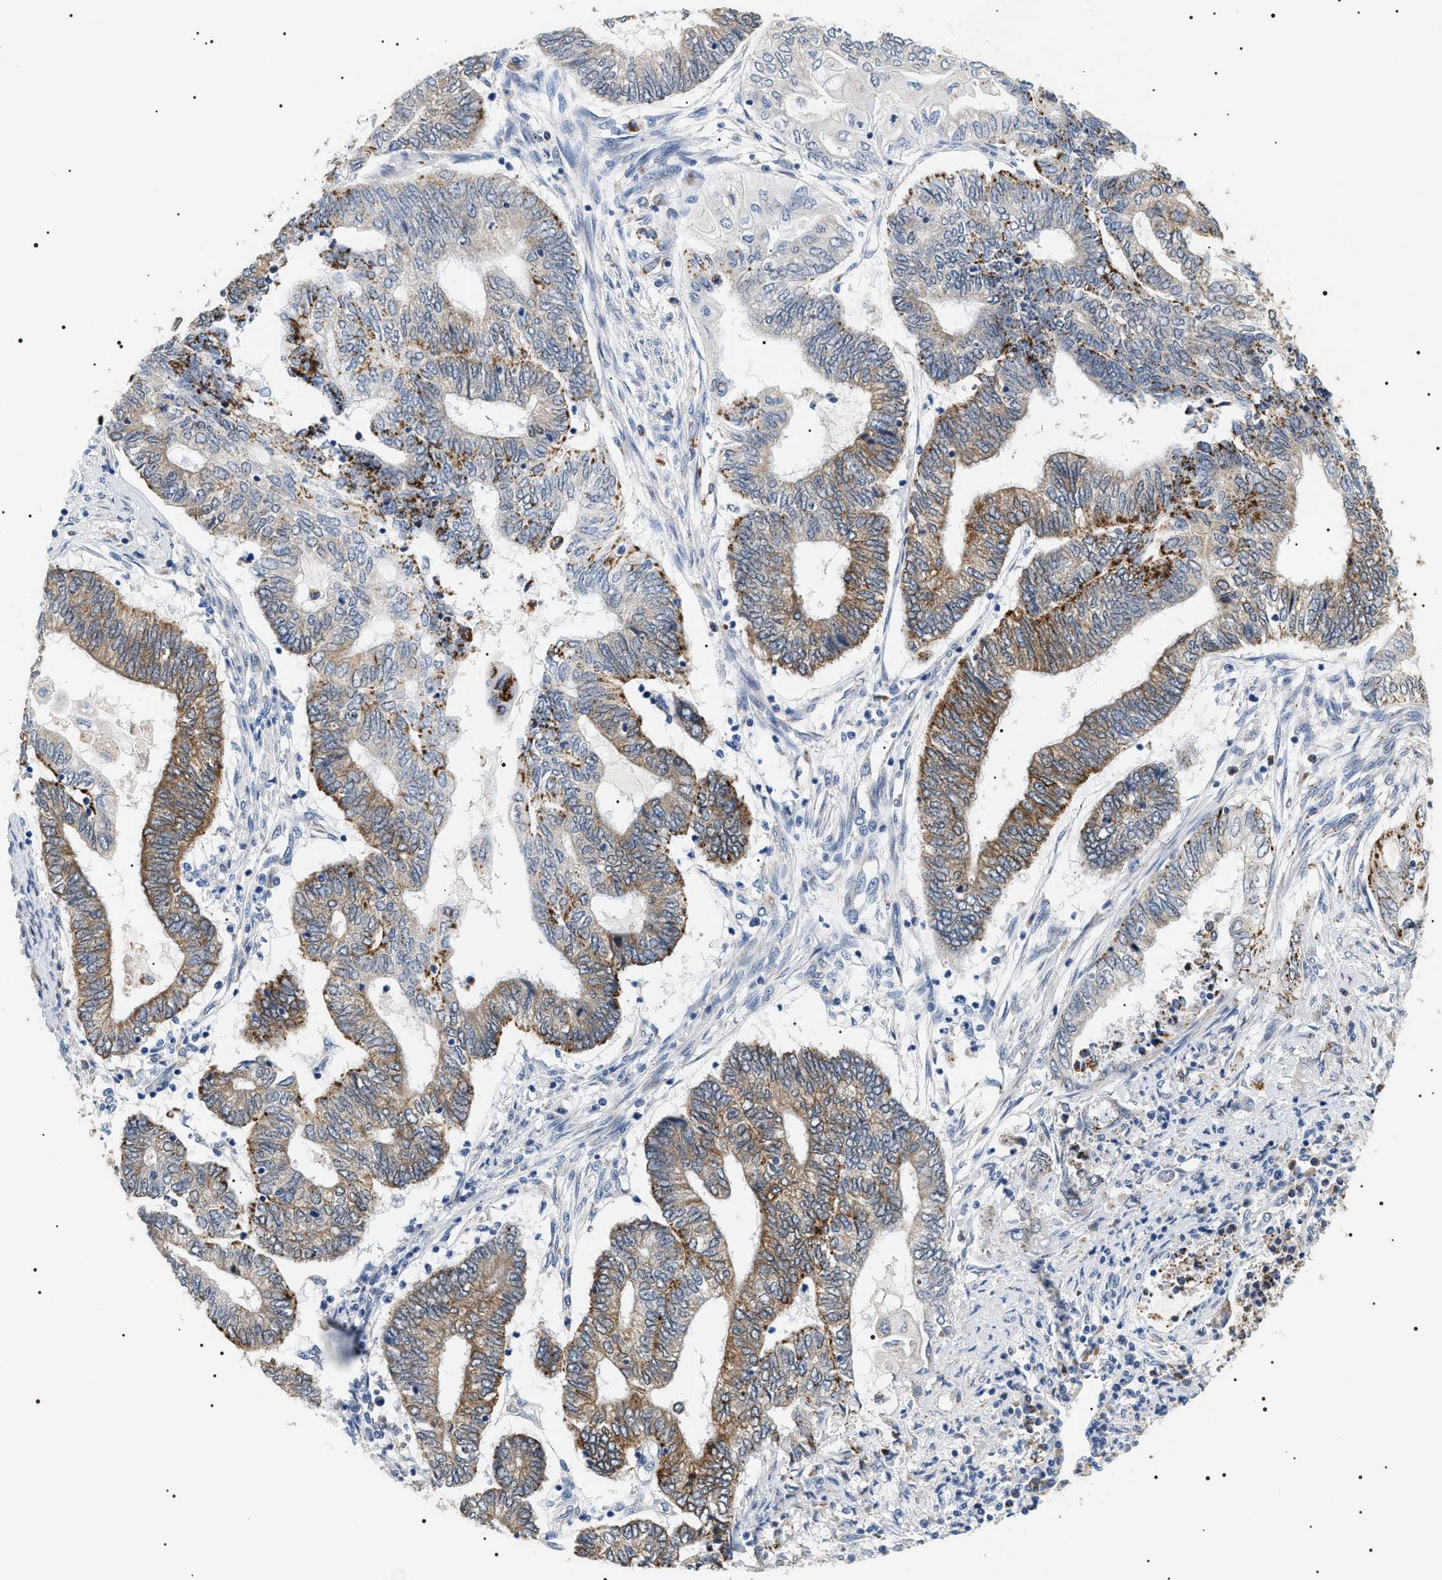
{"staining": {"intensity": "moderate", "quantity": ">75%", "location": "cytoplasmic/membranous"}, "tissue": "endometrial cancer", "cell_type": "Tumor cells", "image_type": "cancer", "snomed": [{"axis": "morphology", "description": "Adenocarcinoma, NOS"}, {"axis": "topography", "description": "Uterus"}, {"axis": "topography", "description": "Endometrium"}], "caption": "Protein staining of endometrial adenocarcinoma tissue reveals moderate cytoplasmic/membranous expression in about >75% of tumor cells.", "gene": "HSD17B11", "patient": {"sex": "female", "age": 70}}